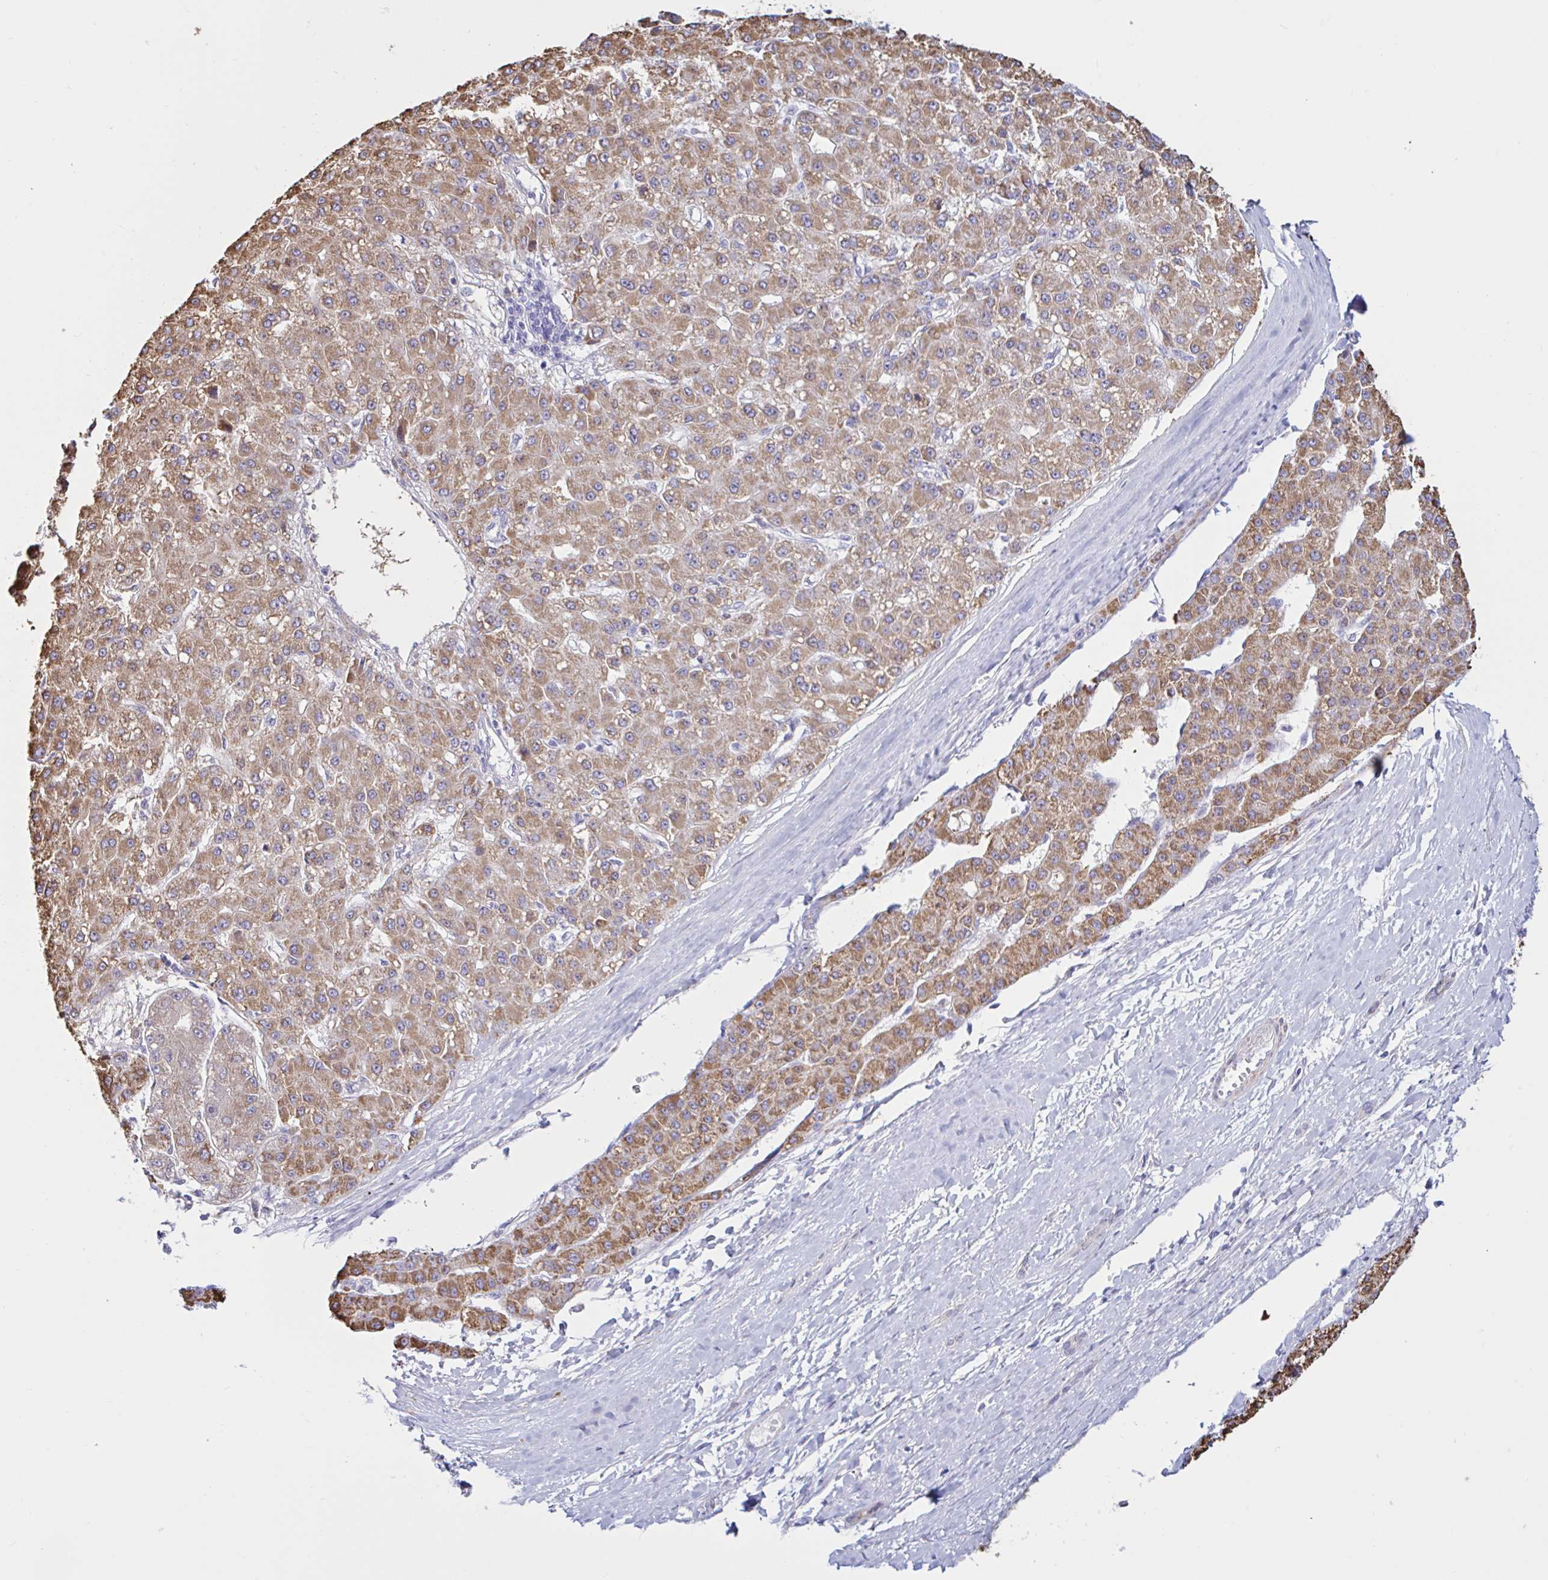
{"staining": {"intensity": "moderate", "quantity": ">75%", "location": "cytoplasmic/membranous"}, "tissue": "liver cancer", "cell_type": "Tumor cells", "image_type": "cancer", "snomed": [{"axis": "morphology", "description": "Carcinoma, Hepatocellular, NOS"}, {"axis": "topography", "description": "Liver"}], "caption": "Liver cancer (hepatocellular carcinoma) stained with DAB immunohistochemistry (IHC) demonstrates medium levels of moderate cytoplasmic/membranous positivity in approximately >75% of tumor cells.", "gene": "NBPF3", "patient": {"sex": "male", "age": 67}}